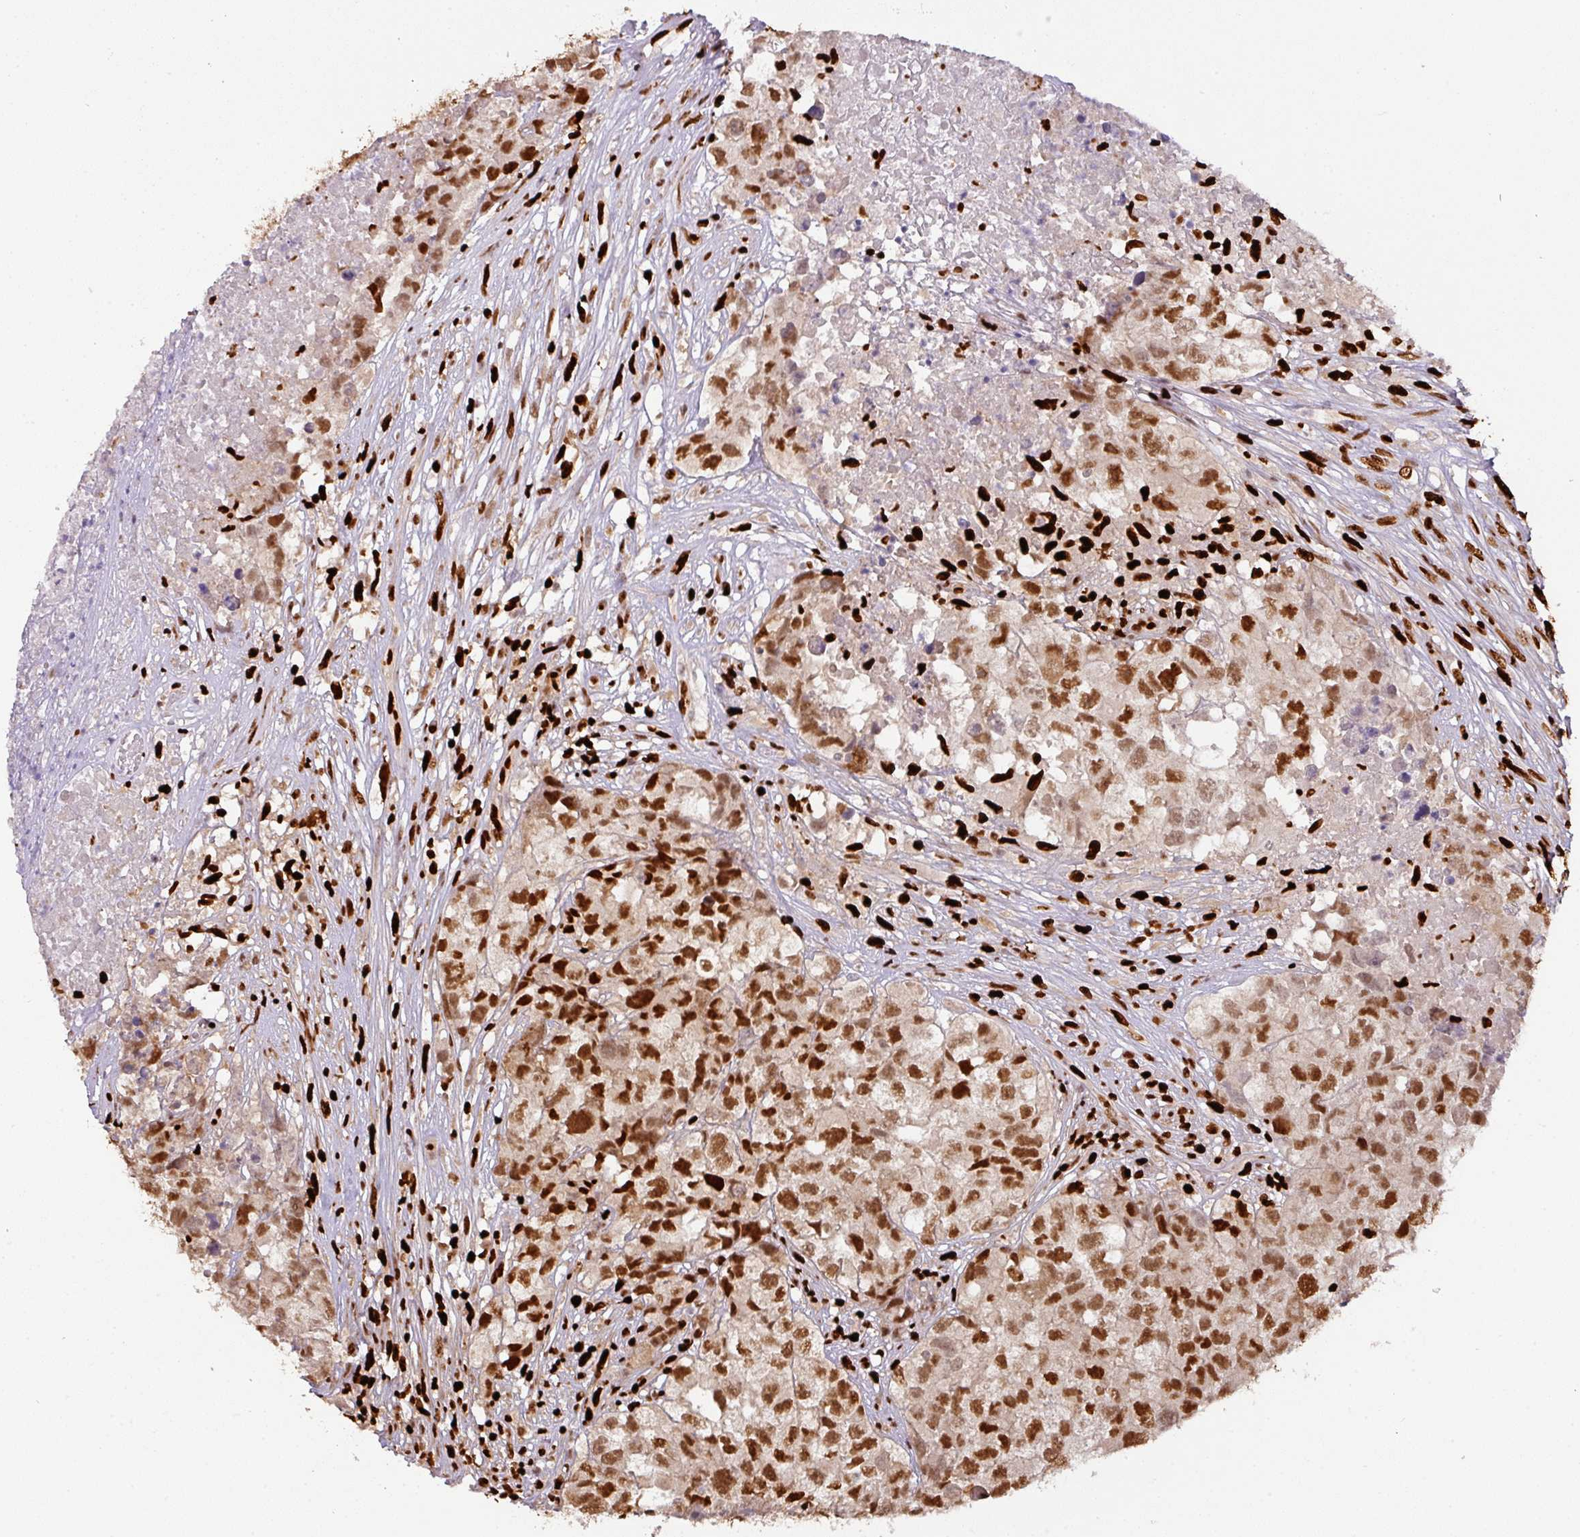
{"staining": {"intensity": "strong", "quantity": ">75%", "location": "nuclear"}, "tissue": "testis cancer", "cell_type": "Tumor cells", "image_type": "cancer", "snomed": [{"axis": "morphology", "description": "Carcinoma, Embryonal, NOS"}, {"axis": "topography", "description": "Testis"}], "caption": "High-magnification brightfield microscopy of testis embryonal carcinoma stained with DAB (3,3'-diaminobenzidine) (brown) and counterstained with hematoxylin (blue). tumor cells exhibit strong nuclear expression is seen in about>75% of cells.", "gene": "SAMHD1", "patient": {"sex": "male", "age": 83}}